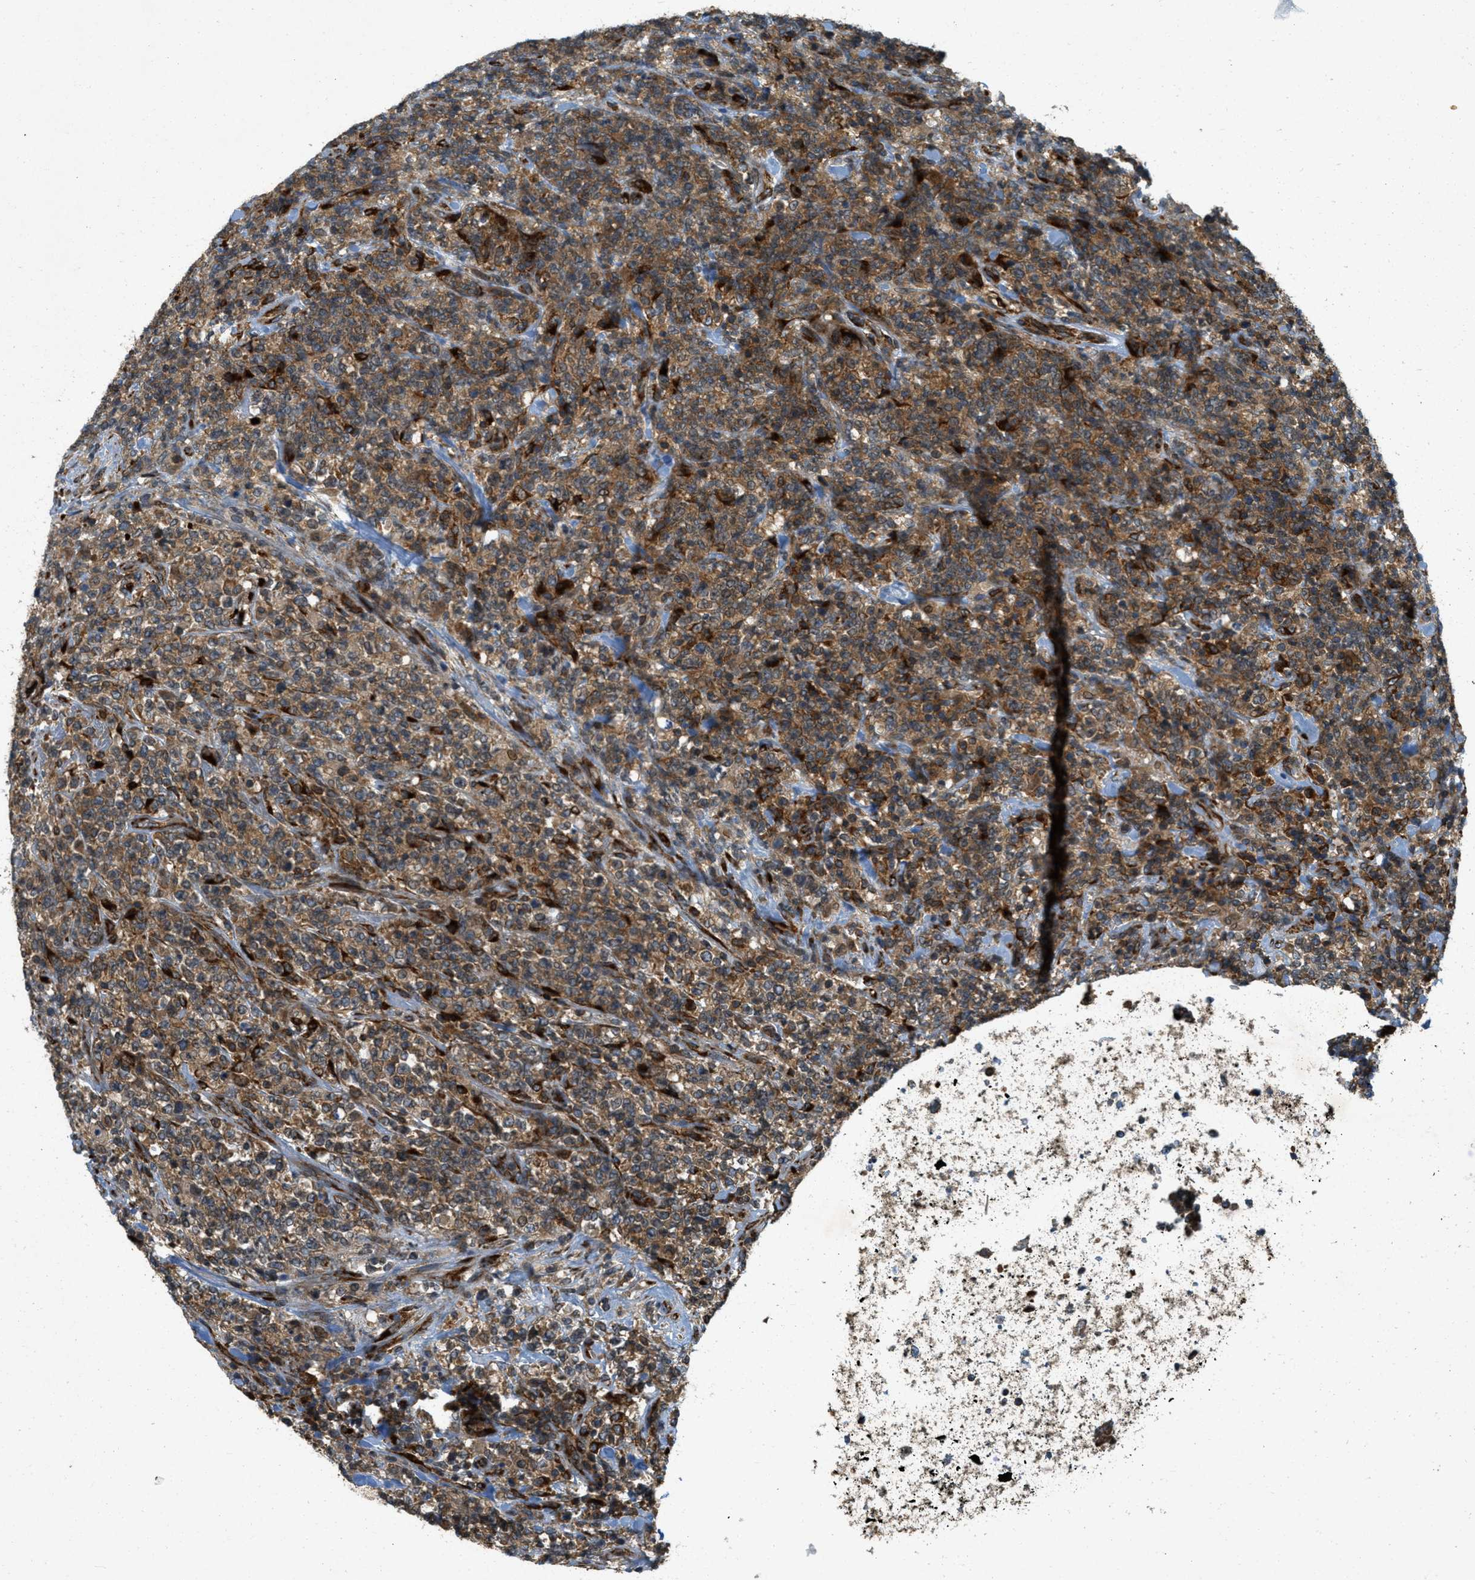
{"staining": {"intensity": "moderate", "quantity": ">75%", "location": "cytoplasmic/membranous"}, "tissue": "lymphoma", "cell_type": "Tumor cells", "image_type": "cancer", "snomed": [{"axis": "morphology", "description": "Malignant lymphoma, non-Hodgkin's type, High grade"}, {"axis": "topography", "description": "Soft tissue"}], "caption": "High-grade malignant lymphoma, non-Hodgkin's type stained with a brown dye demonstrates moderate cytoplasmic/membranous positive positivity in about >75% of tumor cells.", "gene": "PCDH18", "patient": {"sex": "male", "age": 18}}